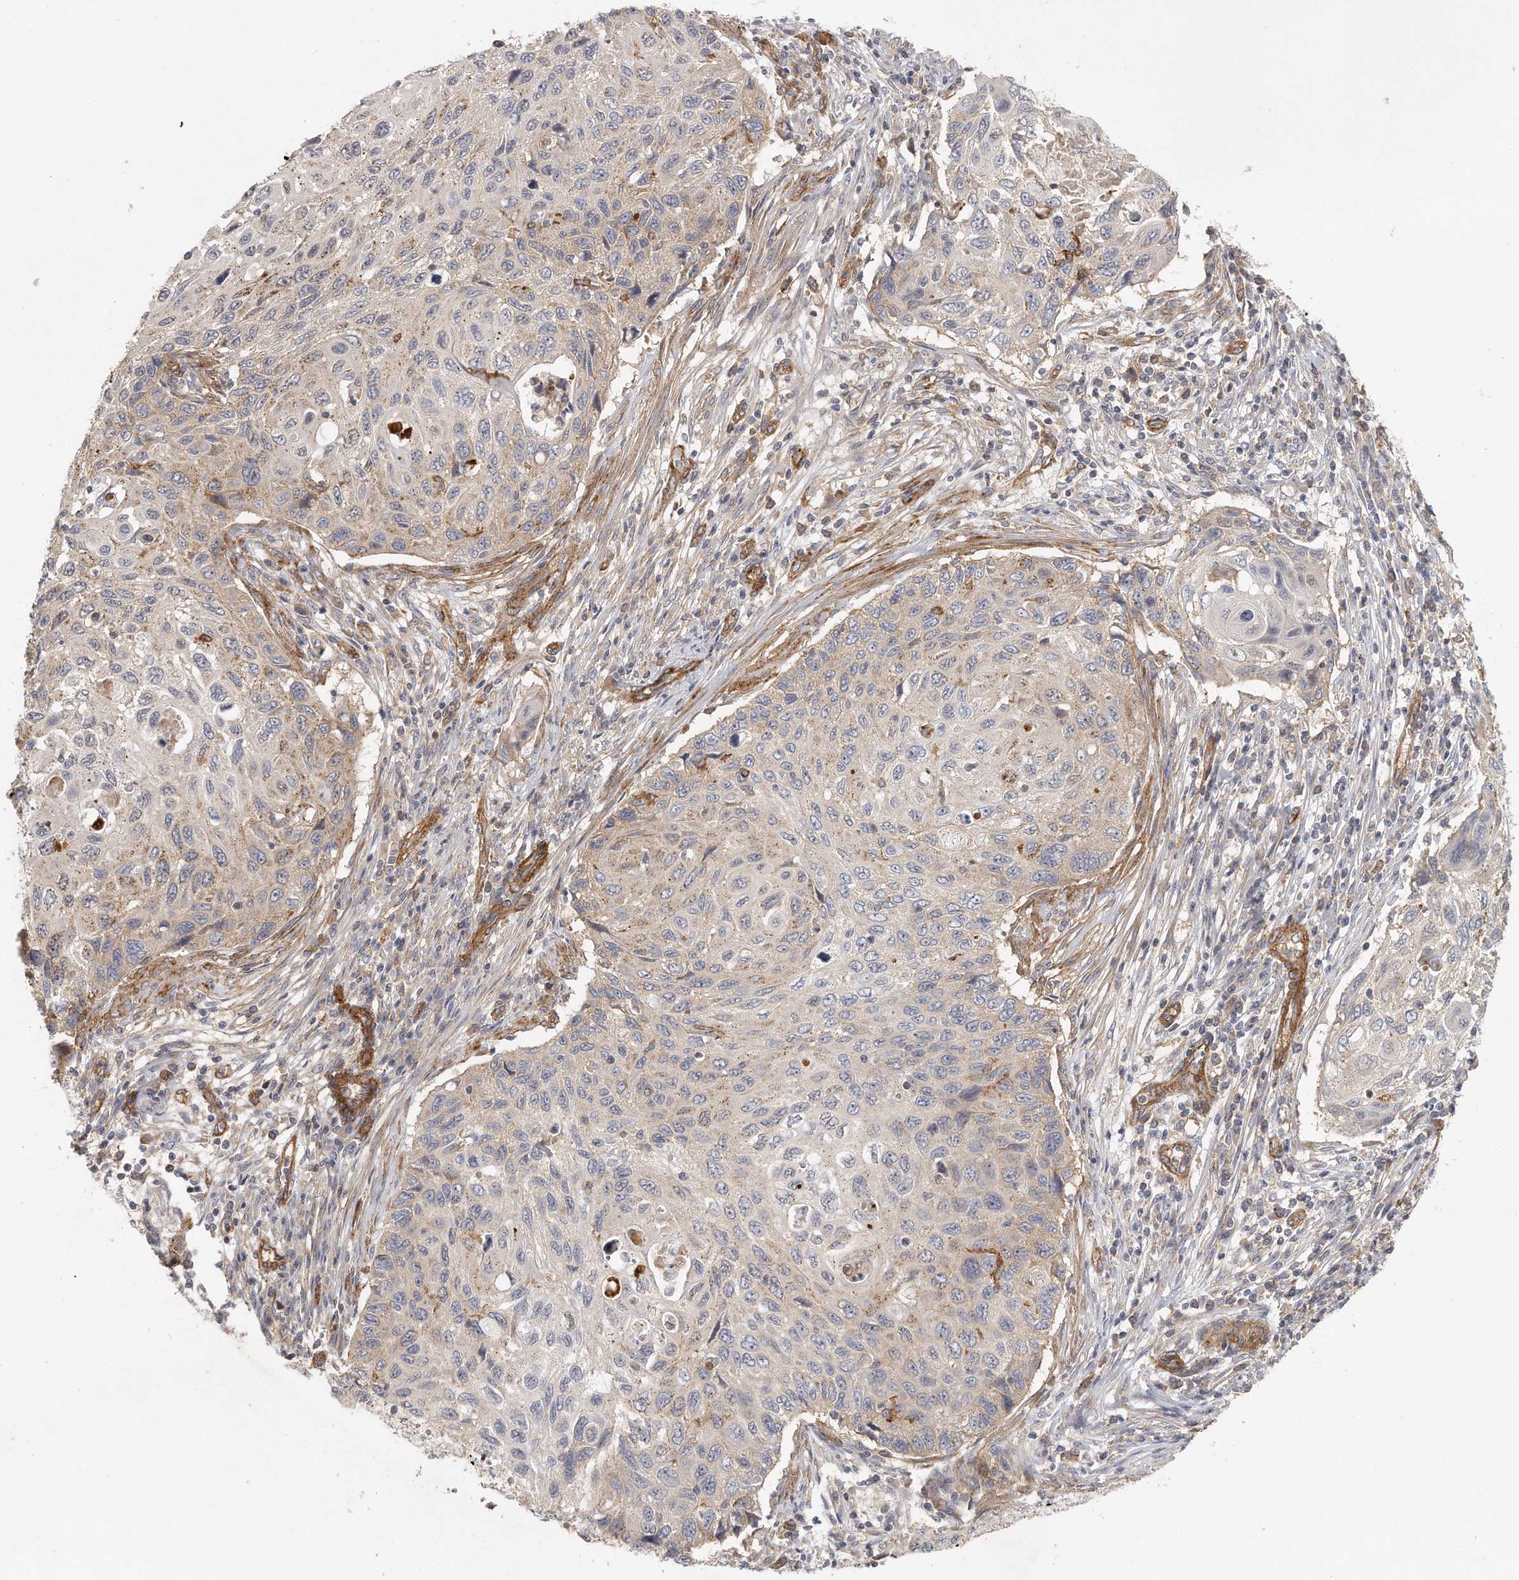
{"staining": {"intensity": "weak", "quantity": "25%-75%", "location": "cytoplasmic/membranous"}, "tissue": "cervical cancer", "cell_type": "Tumor cells", "image_type": "cancer", "snomed": [{"axis": "morphology", "description": "Squamous cell carcinoma, NOS"}, {"axis": "topography", "description": "Cervix"}], "caption": "Weak cytoplasmic/membranous positivity is identified in approximately 25%-75% of tumor cells in cervical cancer. (IHC, brightfield microscopy, high magnification).", "gene": "MTERF4", "patient": {"sex": "female", "age": 70}}